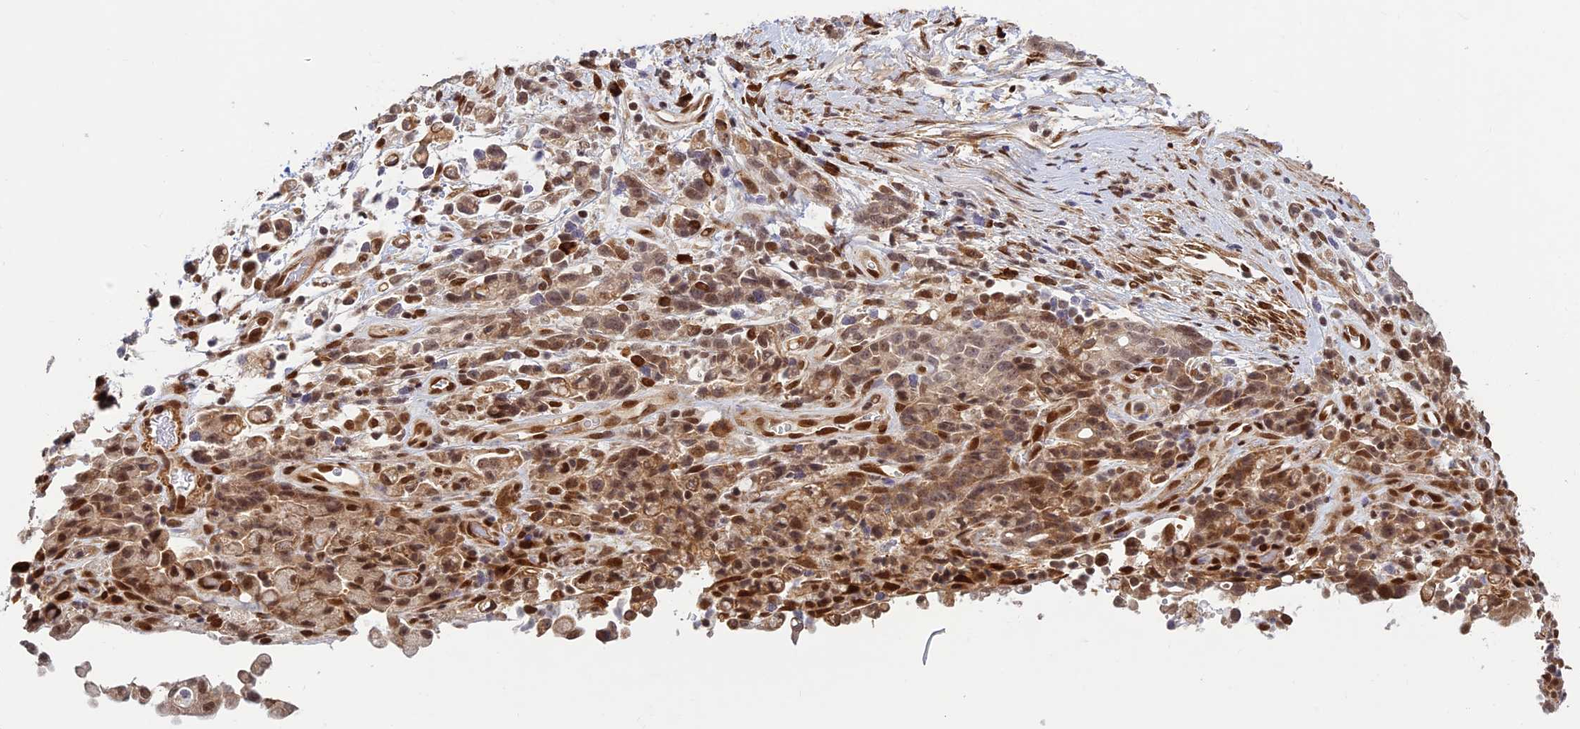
{"staining": {"intensity": "moderate", "quantity": ">75%", "location": "cytoplasmic/membranous,nuclear"}, "tissue": "stomach cancer", "cell_type": "Tumor cells", "image_type": "cancer", "snomed": [{"axis": "morphology", "description": "Adenocarcinoma, NOS"}, {"axis": "topography", "description": "Stomach"}], "caption": "Immunohistochemistry (IHC) of adenocarcinoma (stomach) exhibits medium levels of moderate cytoplasmic/membranous and nuclear expression in approximately >75% of tumor cells.", "gene": "ZNF565", "patient": {"sex": "female", "age": 60}}